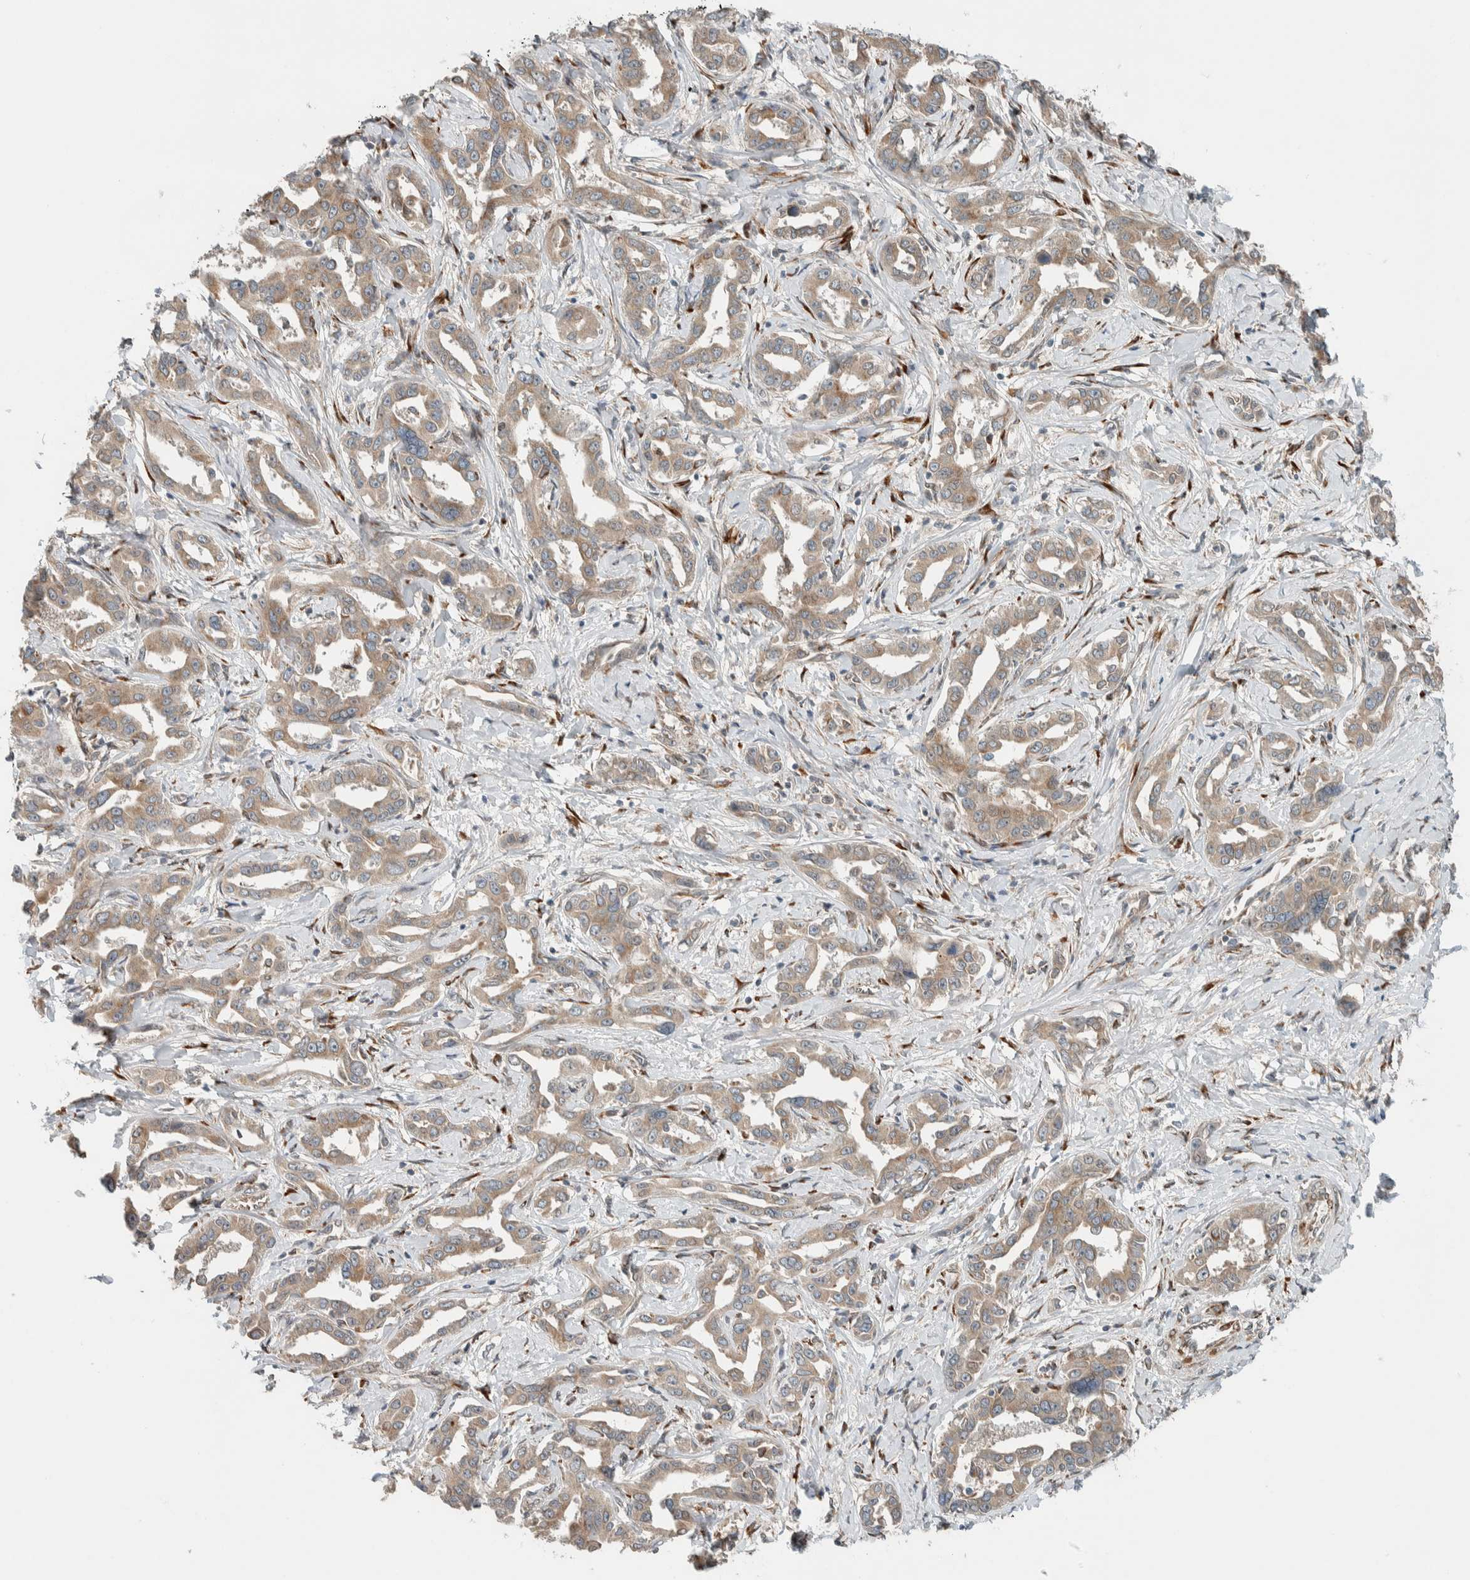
{"staining": {"intensity": "weak", "quantity": ">75%", "location": "cytoplasmic/membranous"}, "tissue": "liver cancer", "cell_type": "Tumor cells", "image_type": "cancer", "snomed": [{"axis": "morphology", "description": "Cholangiocarcinoma"}, {"axis": "topography", "description": "Liver"}], "caption": "Protein analysis of cholangiocarcinoma (liver) tissue reveals weak cytoplasmic/membranous staining in approximately >75% of tumor cells. Immunohistochemistry stains the protein in brown and the nuclei are stained blue.", "gene": "CTBP2", "patient": {"sex": "male", "age": 59}}